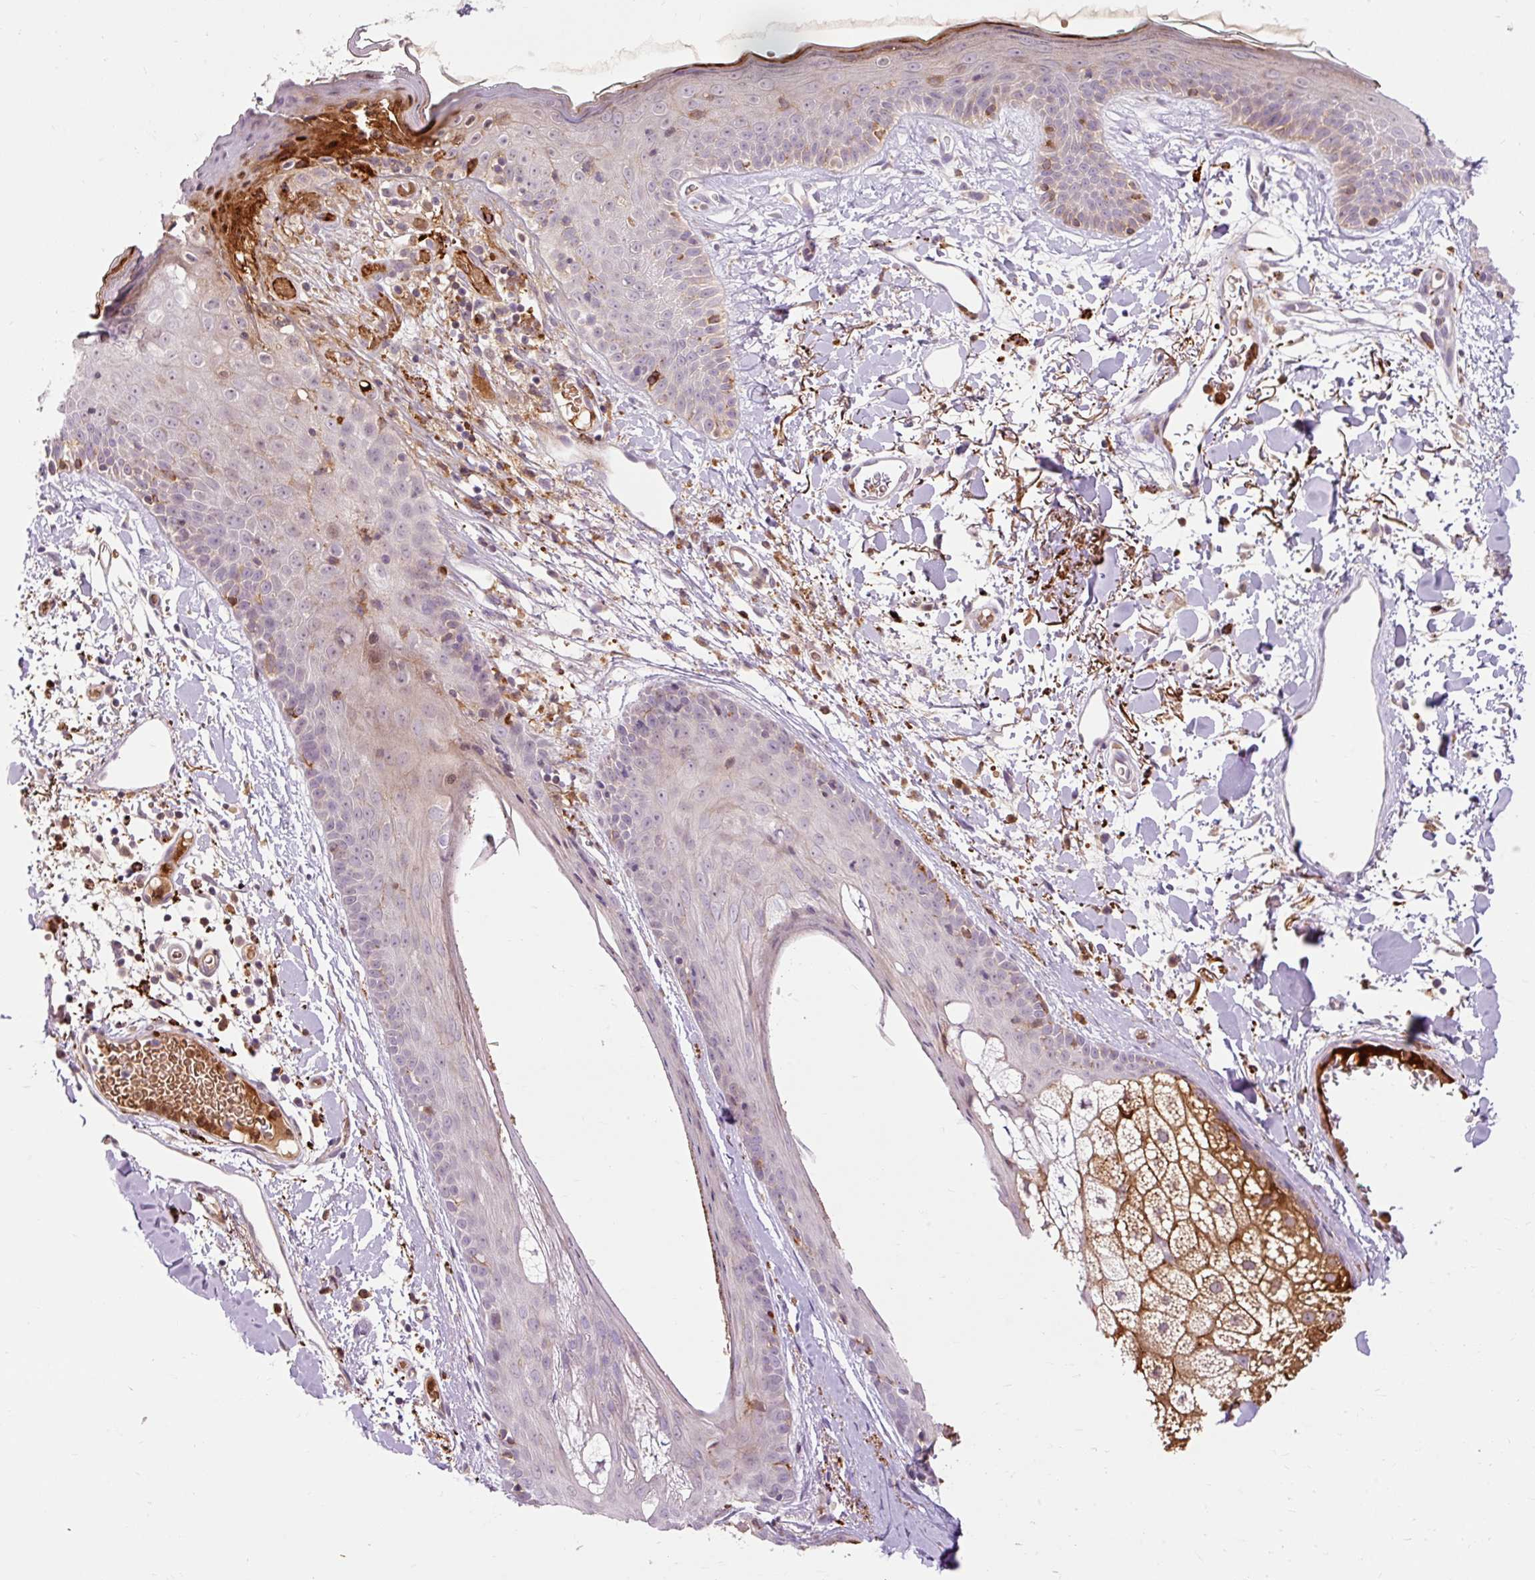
{"staining": {"intensity": "negative", "quantity": "none", "location": "none"}, "tissue": "skin", "cell_type": "Fibroblasts", "image_type": "normal", "snomed": [{"axis": "morphology", "description": "Normal tissue, NOS"}, {"axis": "topography", "description": "Skin"}], "caption": "This is a photomicrograph of IHC staining of benign skin, which shows no staining in fibroblasts. (DAB immunohistochemistry (IHC) visualized using brightfield microscopy, high magnification).", "gene": "CEBPZ", "patient": {"sex": "male", "age": 79}}